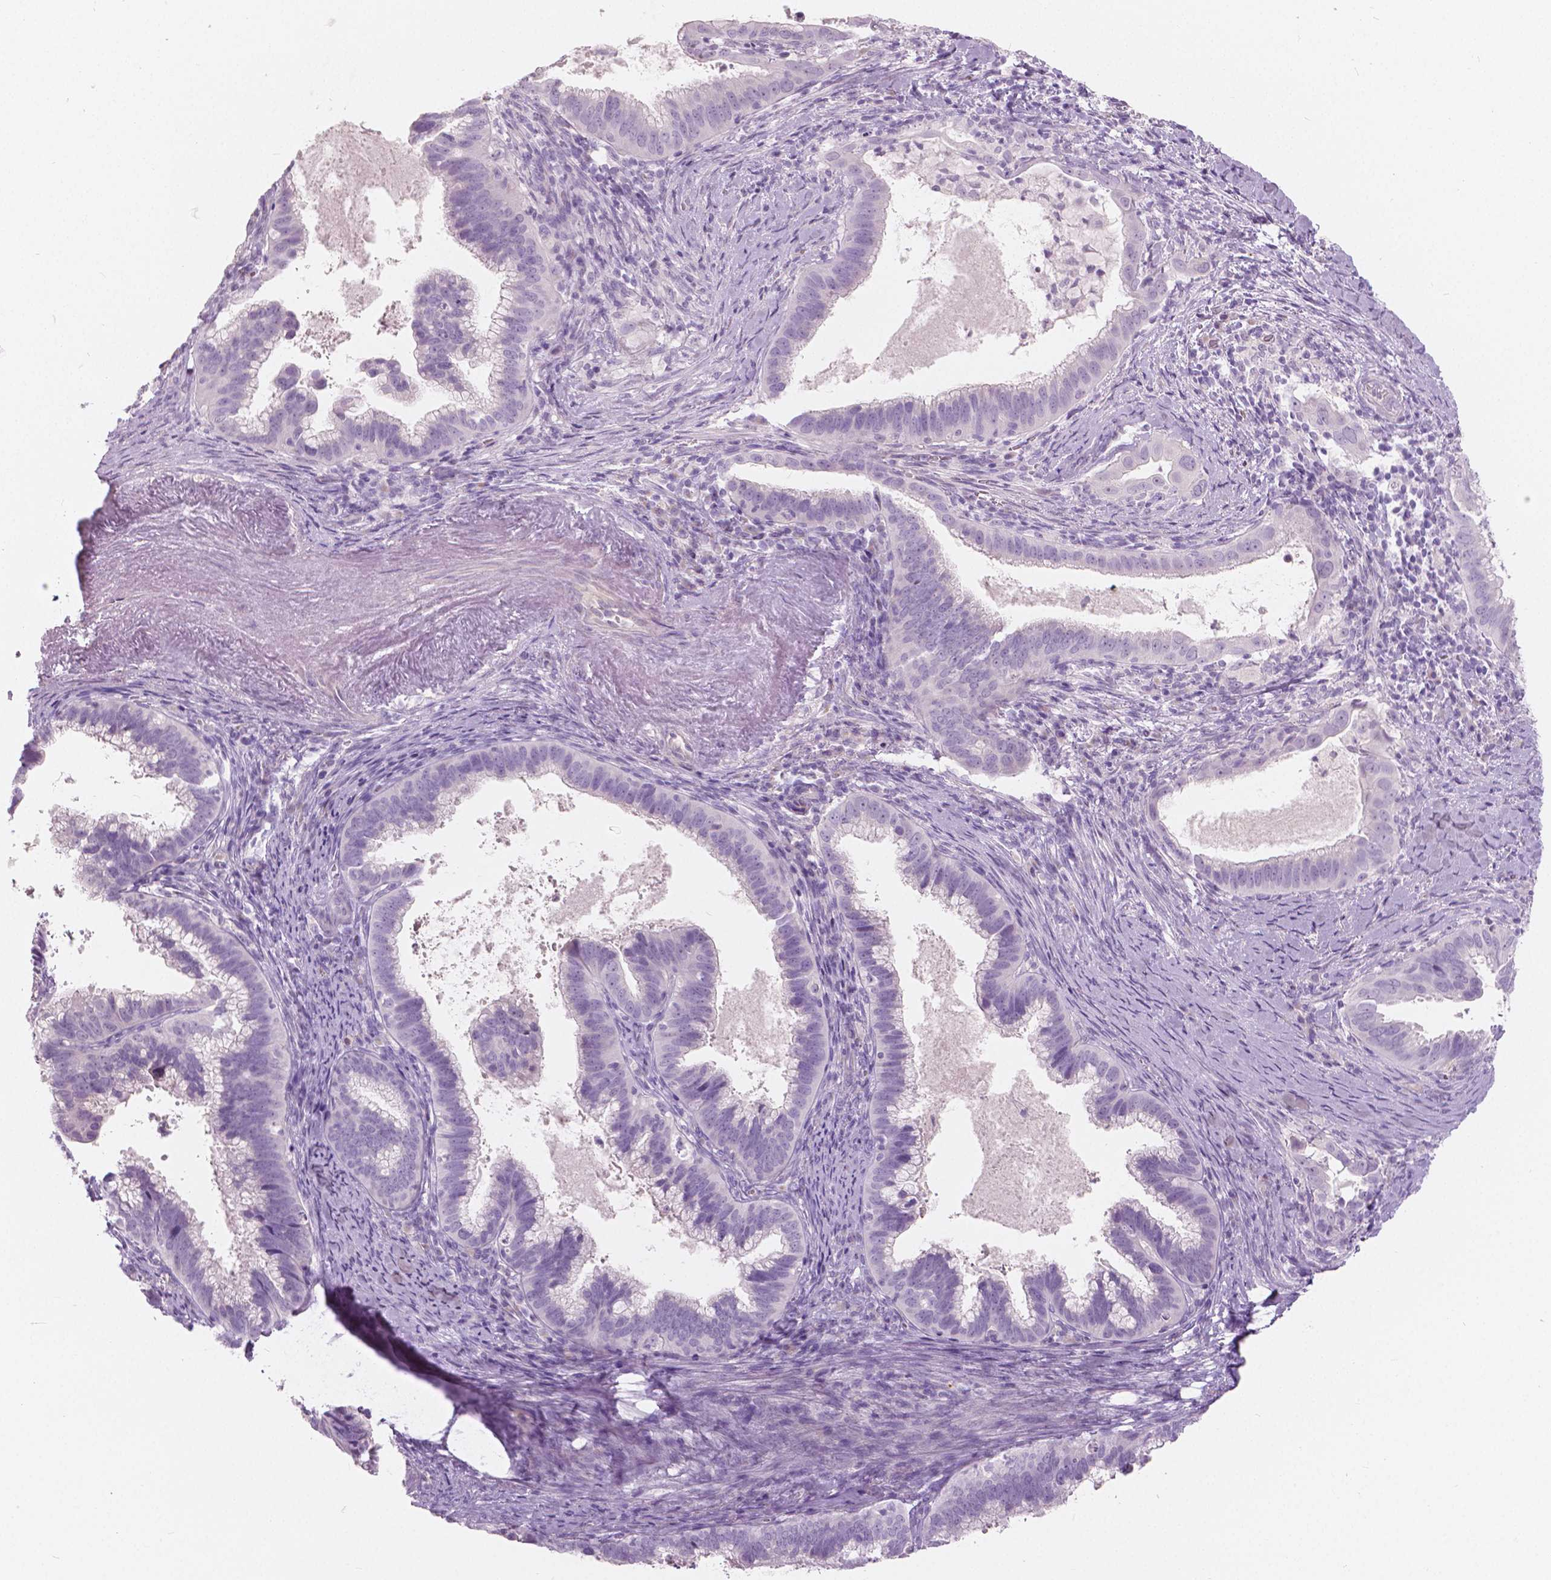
{"staining": {"intensity": "negative", "quantity": "none", "location": "none"}, "tissue": "cervical cancer", "cell_type": "Tumor cells", "image_type": "cancer", "snomed": [{"axis": "morphology", "description": "Adenocarcinoma, NOS"}, {"axis": "topography", "description": "Cervix"}], "caption": "Immunohistochemistry image of neoplastic tissue: cervical adenocarcinoma stained with DAB exhibits no significant protein expression in tumor cells. (DAB (3,3'-diaminobenzidine) IHC, high magnification).", "gene": "A4GNT", "patient": {"sex": "female", "age": 61}}